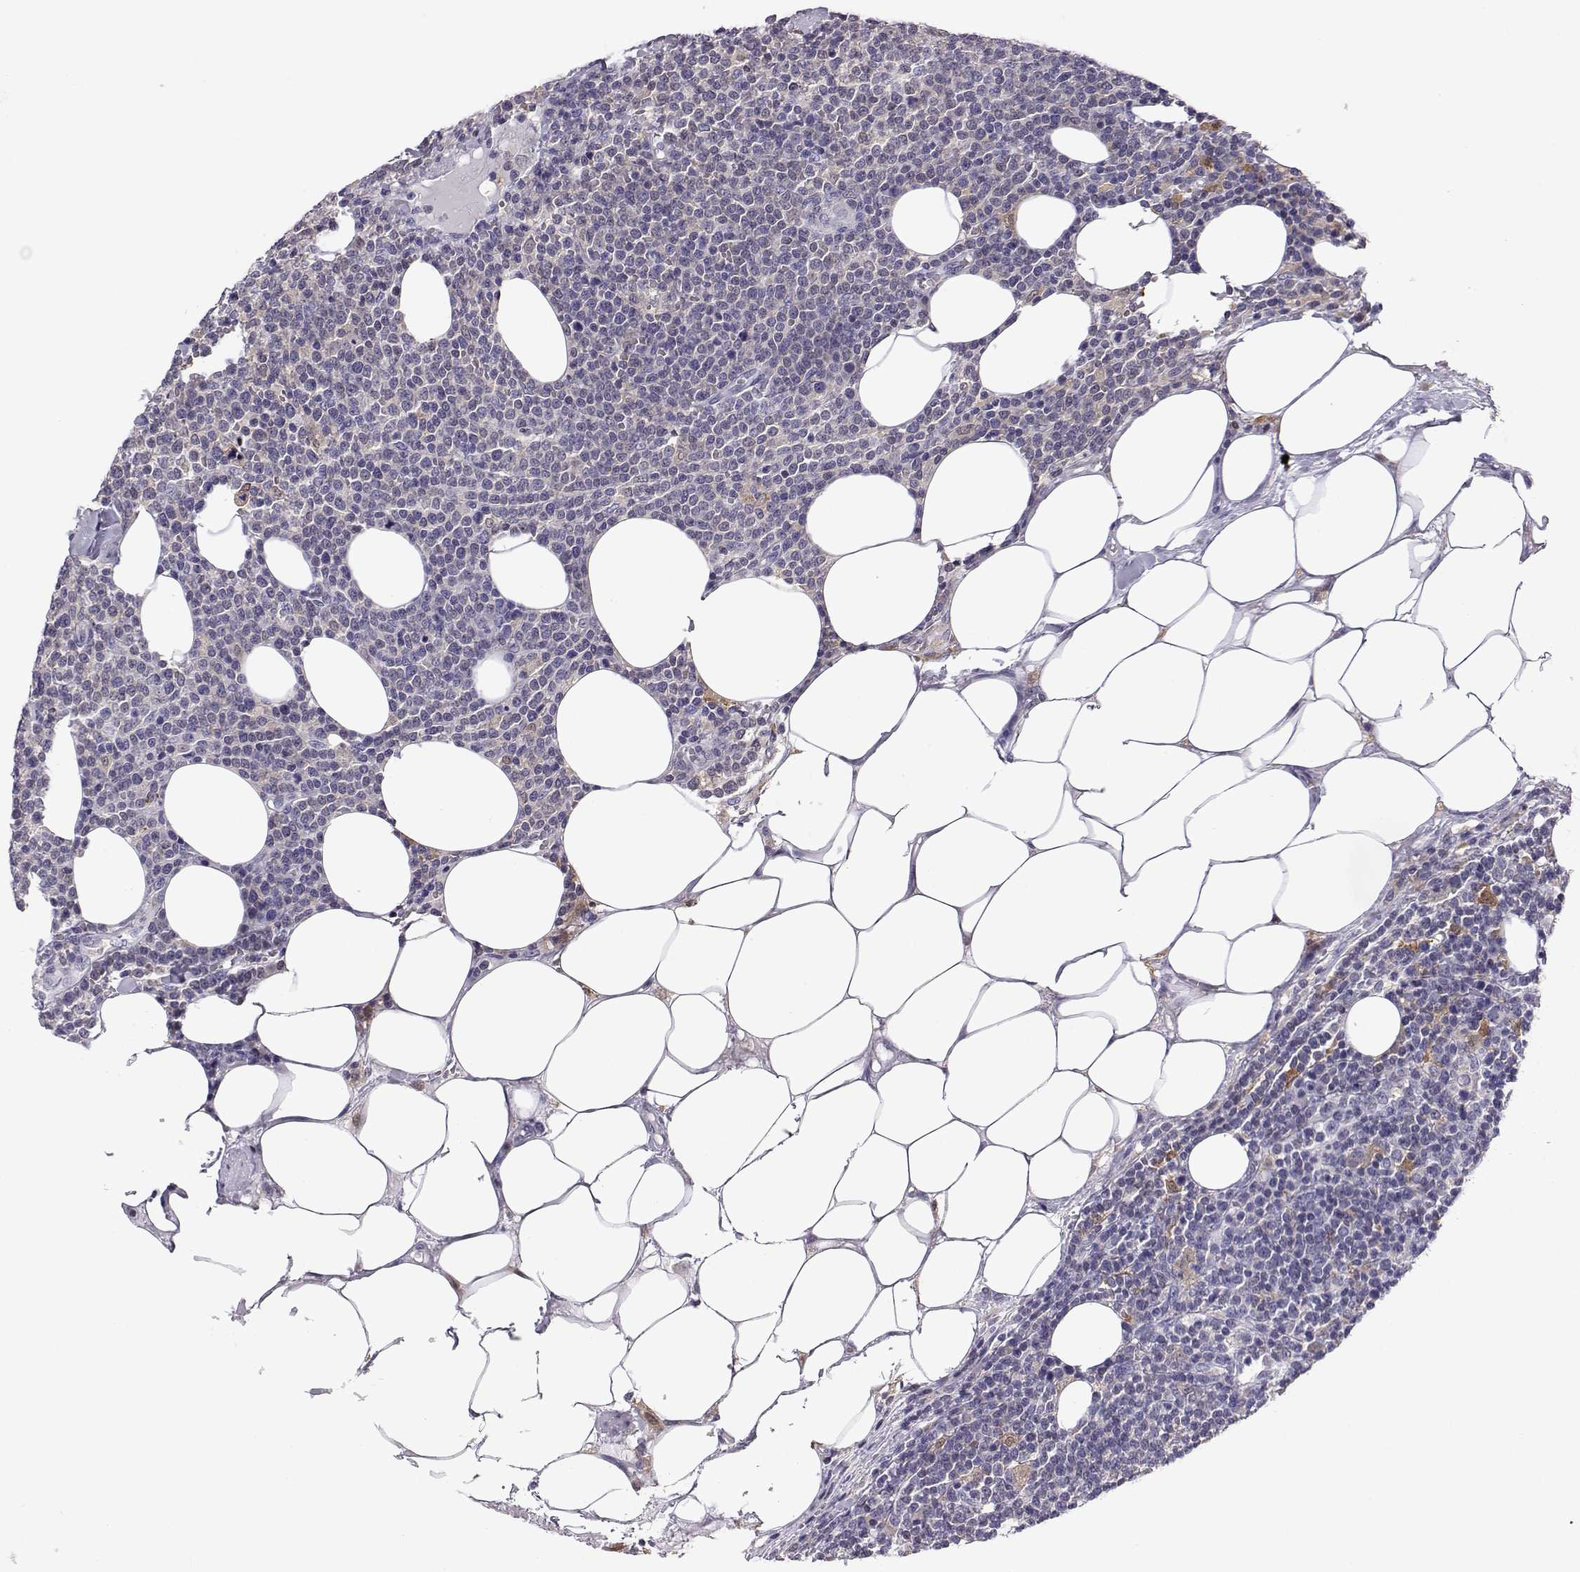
{"staining": {"intensity": "weak", "quantity": "<25%", "location": "cytoplasmic/membranous"}, "tissue": "lymphoma", "cell_type": "Tumor cells", "image_type": "cancer", "snomed": [{"axis": "morphology", "description": "Malignant lymphoma, non-Hodgkin's type, High grade"}, {"axis": "topography", "description": "Lymph node"}], "caption": "Lymphoma was stained to show a protein in brown. There is no significant expression in tumor cells. (Brightfield microscopy of DAB immunohistochemistry (IHC) at high magnification).", "gene": "AKR1B1", "patient": {"sex": "male", "age": 61}}